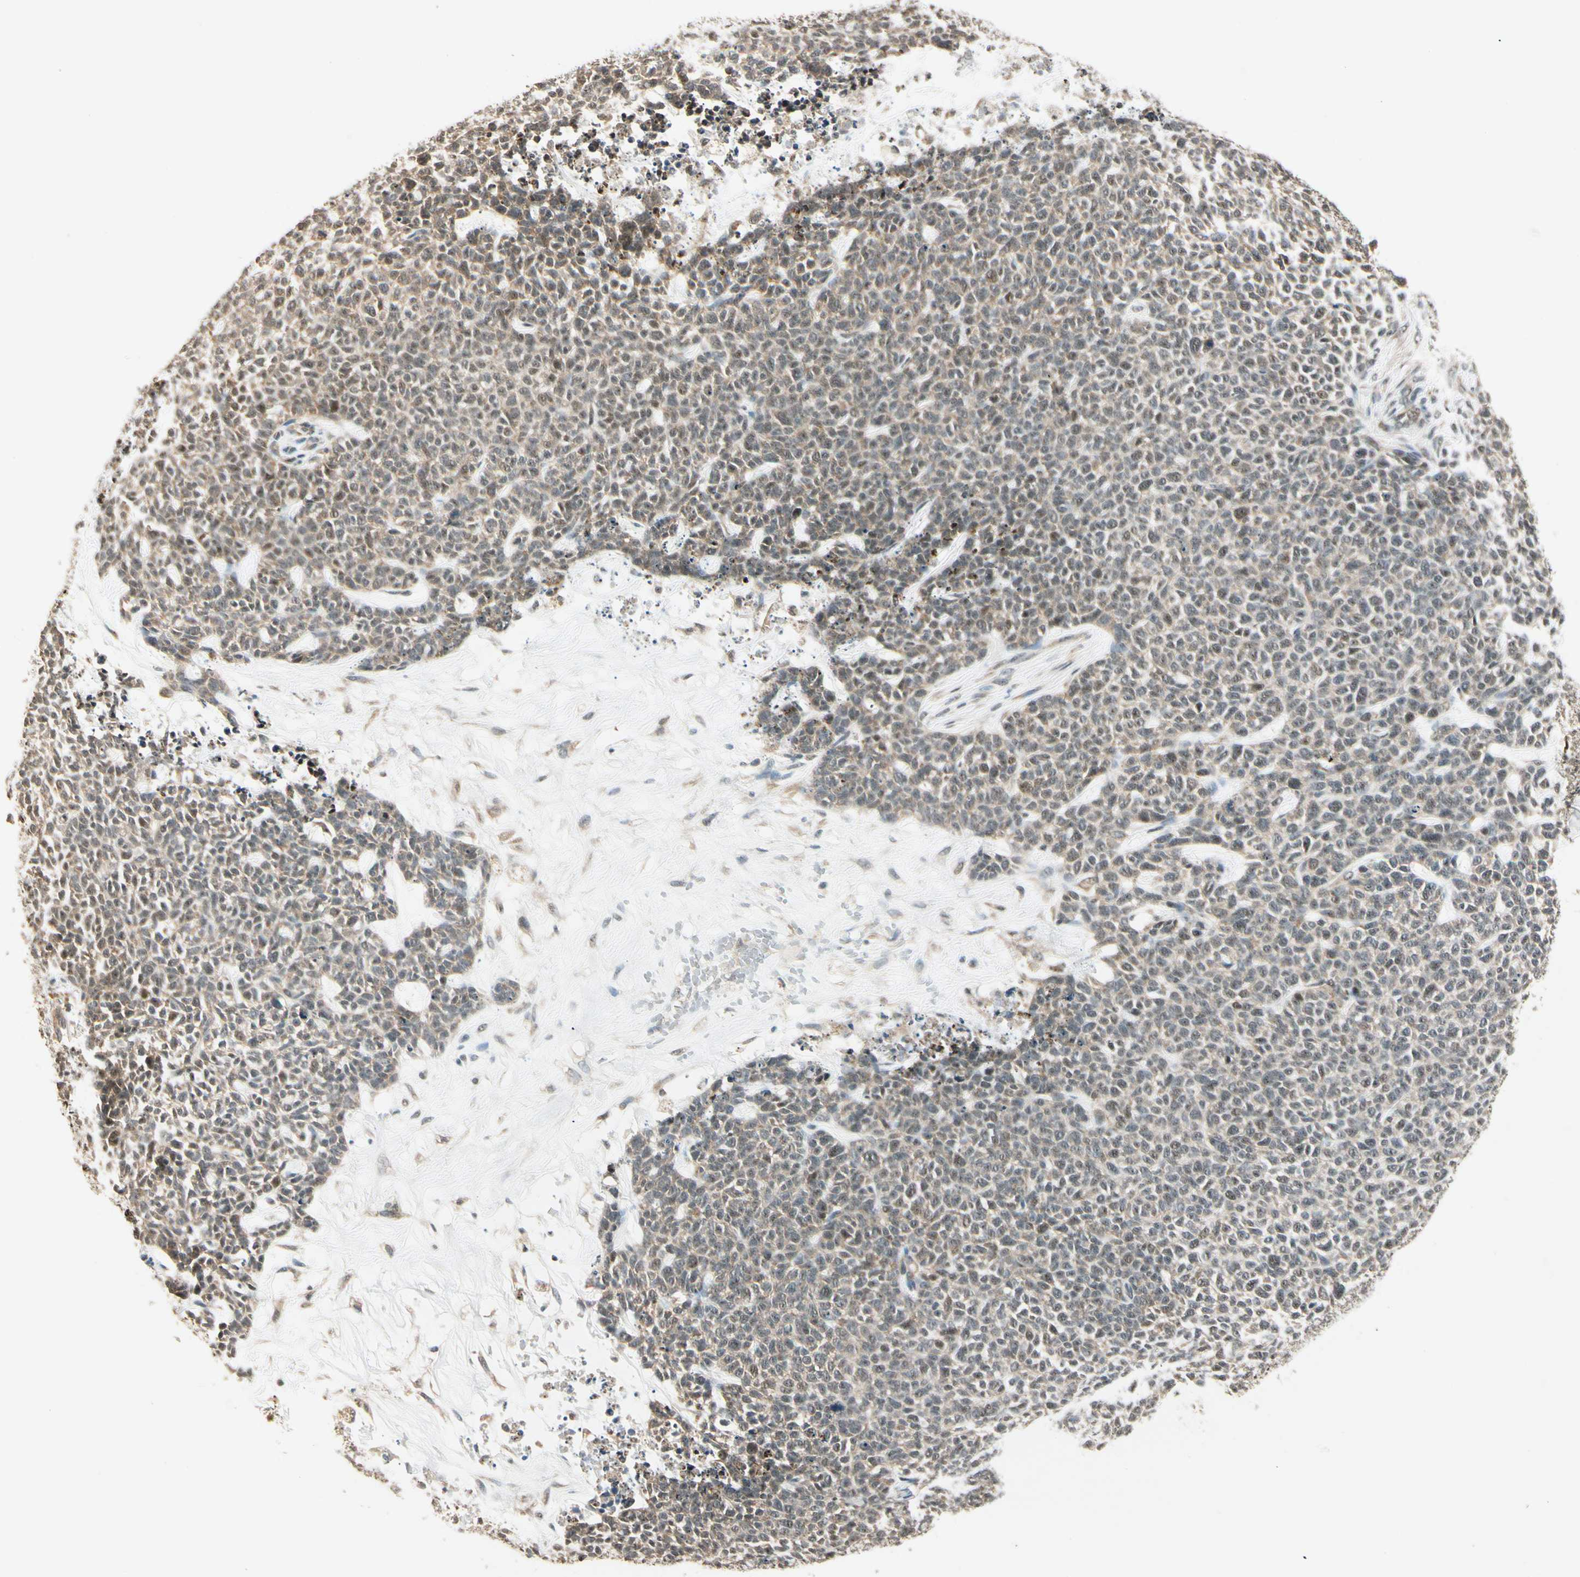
{"staining": {"intensity": "weak", "quantity": ">75%", "location": "cytoplasmic/membranous,nuclear"}, "tissue": "skin cancer", "cell_type": "Tumor cells", "image_type": "cancer", "snomed": [{"axis": "morphology", "description": "Basal cell carcinoma"}, {"axis": "topography", "description": "Skin"}], "caption": "Protein expression analysis of human basal cell carcinoma (skin) reveals weak cytoplasmic/membranous and nuclear expression in about >75% of tumor cells.", "gene": "MCPH1", "patient": {"sex": "female", "age": 84}}